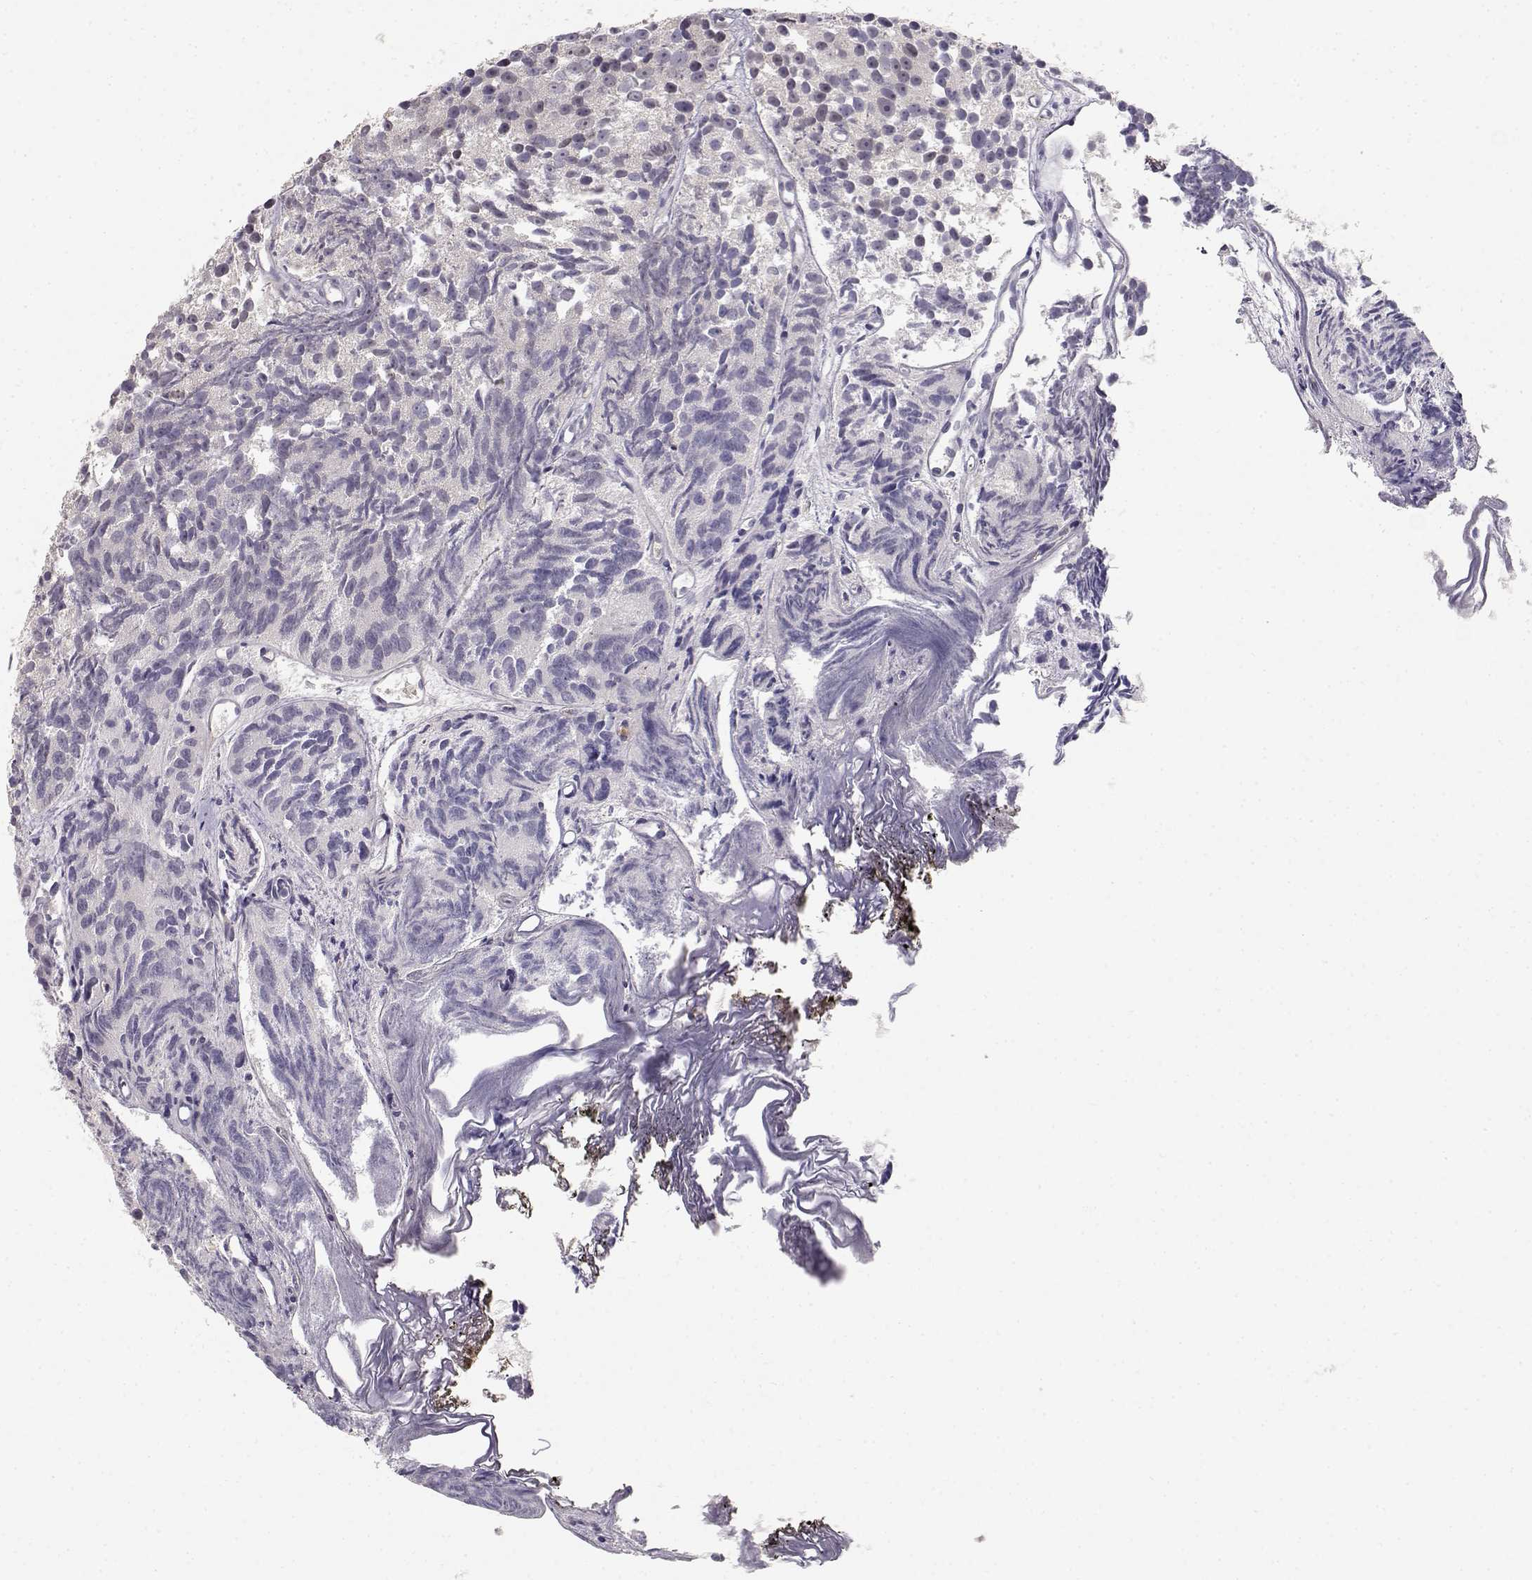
{"staining": {"intensity": "negative", "quantity": "none", "location": "none"}, "tissue": "prostate cancer", "cell_type": "Tumor cells", "image_type": "cancer", "snomed": [{"axis": "morphology", "description": "Adenocarcinoma, High grade"}, {"axis": "topography", "description": "Prostate"}], "caption": "Tumor cells show no significant protein expression in prostate cancer (high-grade adenocarcinoma).", "gene": "EAF2", "patient": {"sex": "male", "age": 77}}